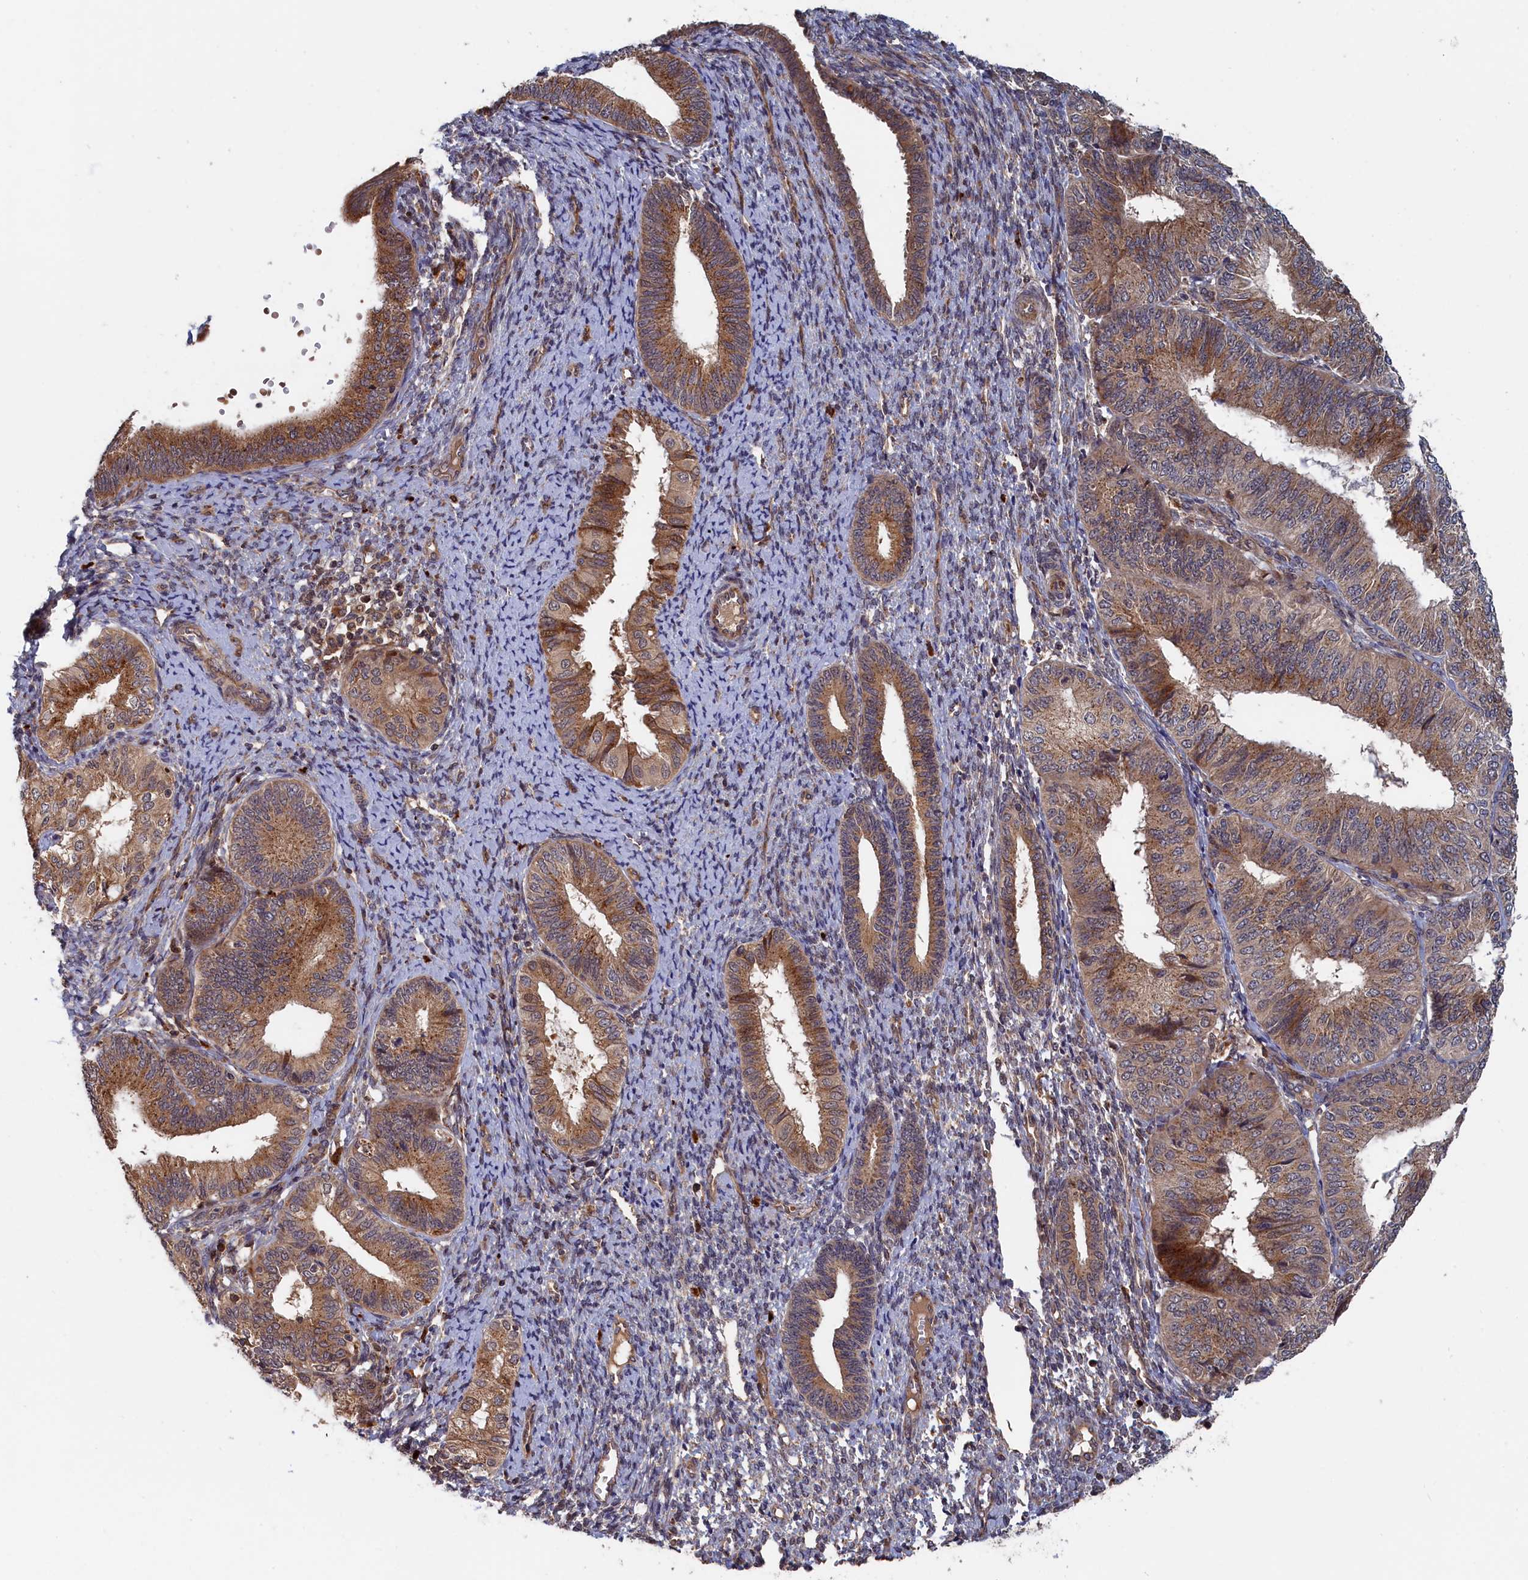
{"staining": {"intensity": "moderate", "quantity": ">75%", "location": "cytoplasmic/membranous"}, "tissue": "endometrial cancer", "cell_type": "Tumor cells", "image_type": "cancer", "snomed": [{"axis": "morphology", "description": "Adenocarcinoma, NOS"}, {"axis": "topography", "description": "Endometrium"}], "caption": "DAB immunohistochemical staining of human adenocarcinoma (endometrial) shows moderate cytoplasmic/membranous protein staining in approximately >75% of tumor cells. Nuclei are stained in blue.", "gene": "TRAPPC2L", "patient": {"sex": "female", "age": 58}}